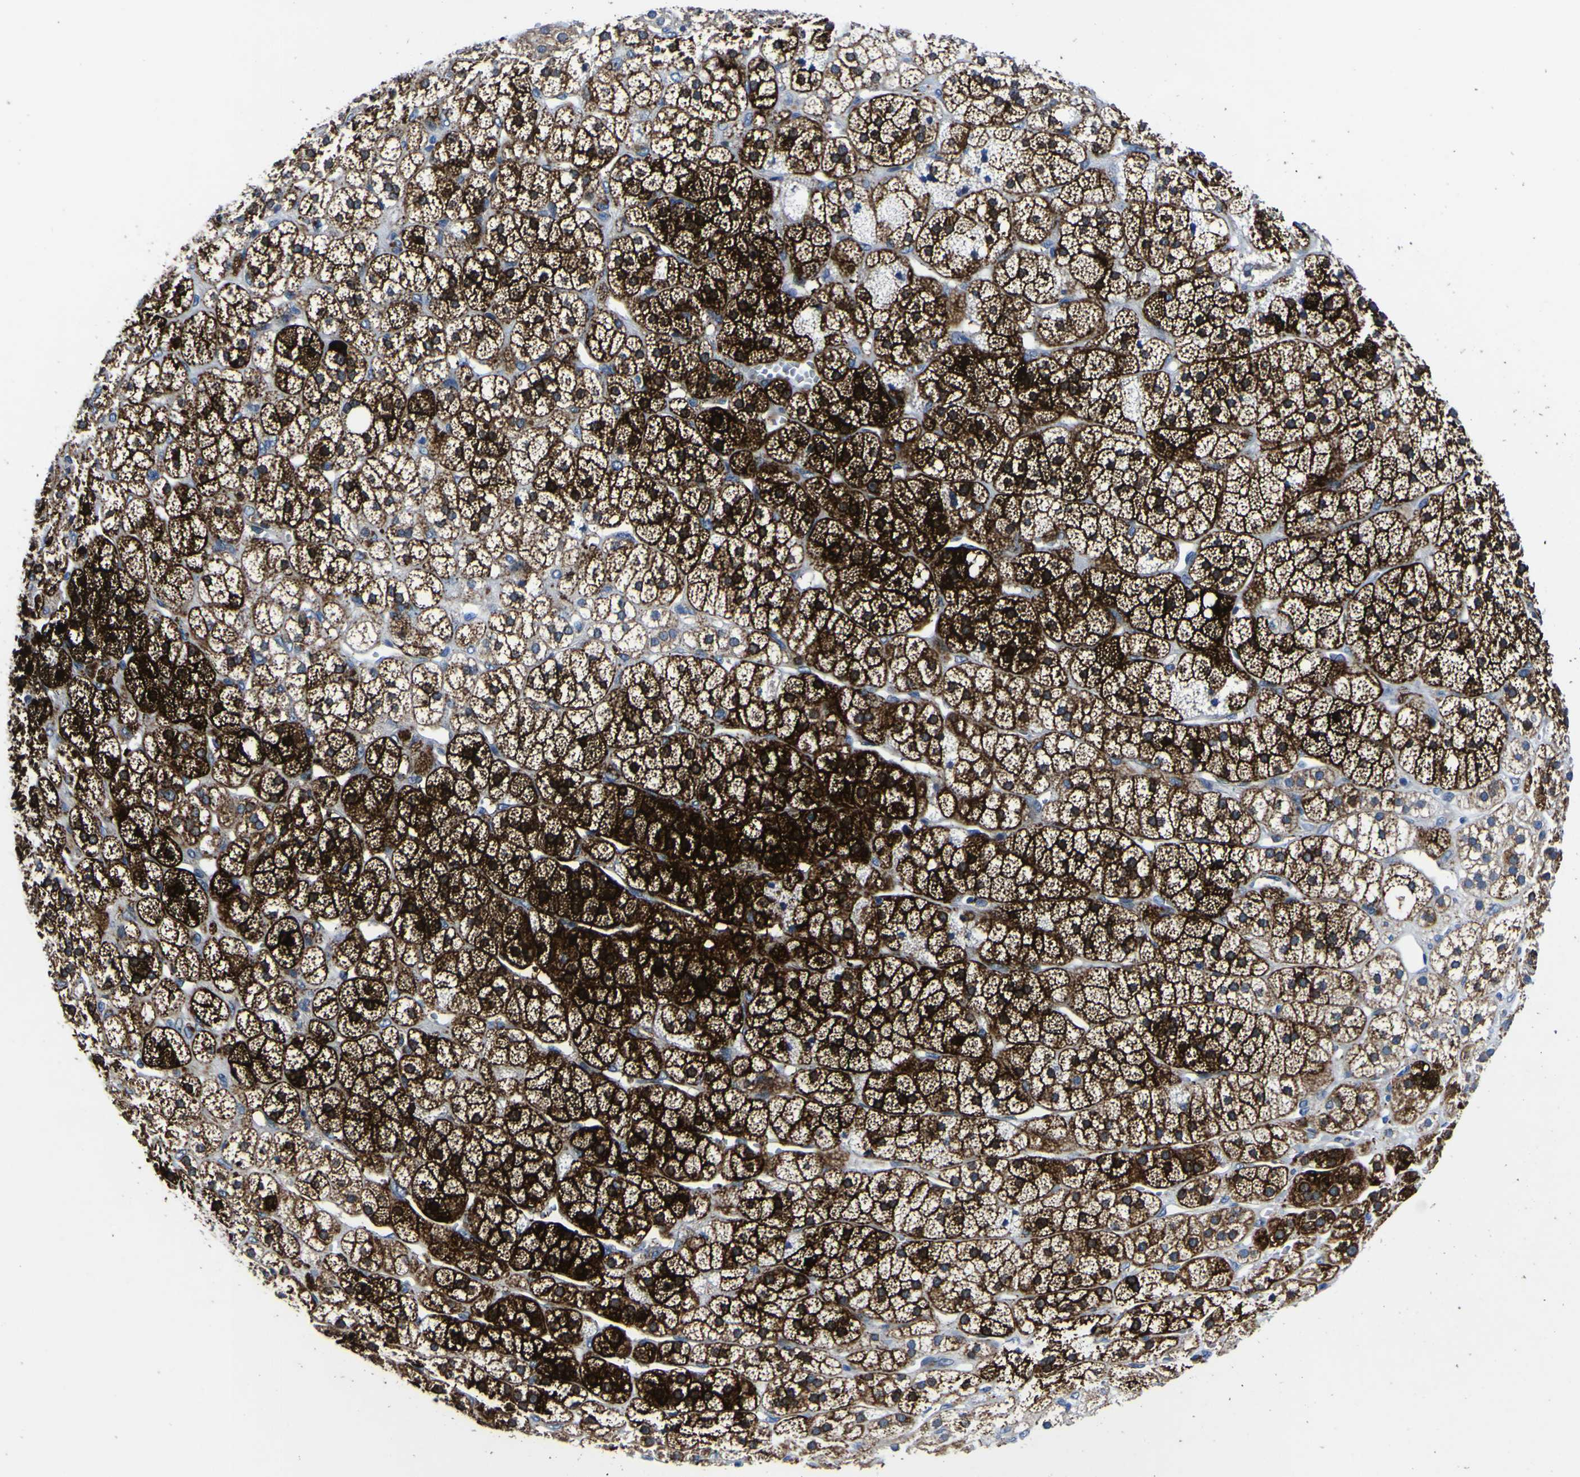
{"staining": {"intensity": "strong", "quantity": ">75%", "location": "cytoplasmic/membranous"}, "tissue": "adrenal gland", "cell_type": "Glandular cells", "image_type": "normal", "snomed": [{"axis": "morphology", "description": "Normal tissue, NOS"}, {"axis": "topography", "description": "Adrenal gland"}], "caption": "Brown immunohistochemical staining in benign adrenal gland demonstrates strong cytoplasmic/membranous expression in about >75% of glandular cells. (Brightfield microscopy of DAB IHC at high magnification).", "gene": "AGAP3", "patient": {"sex": "male", "age": 56}}